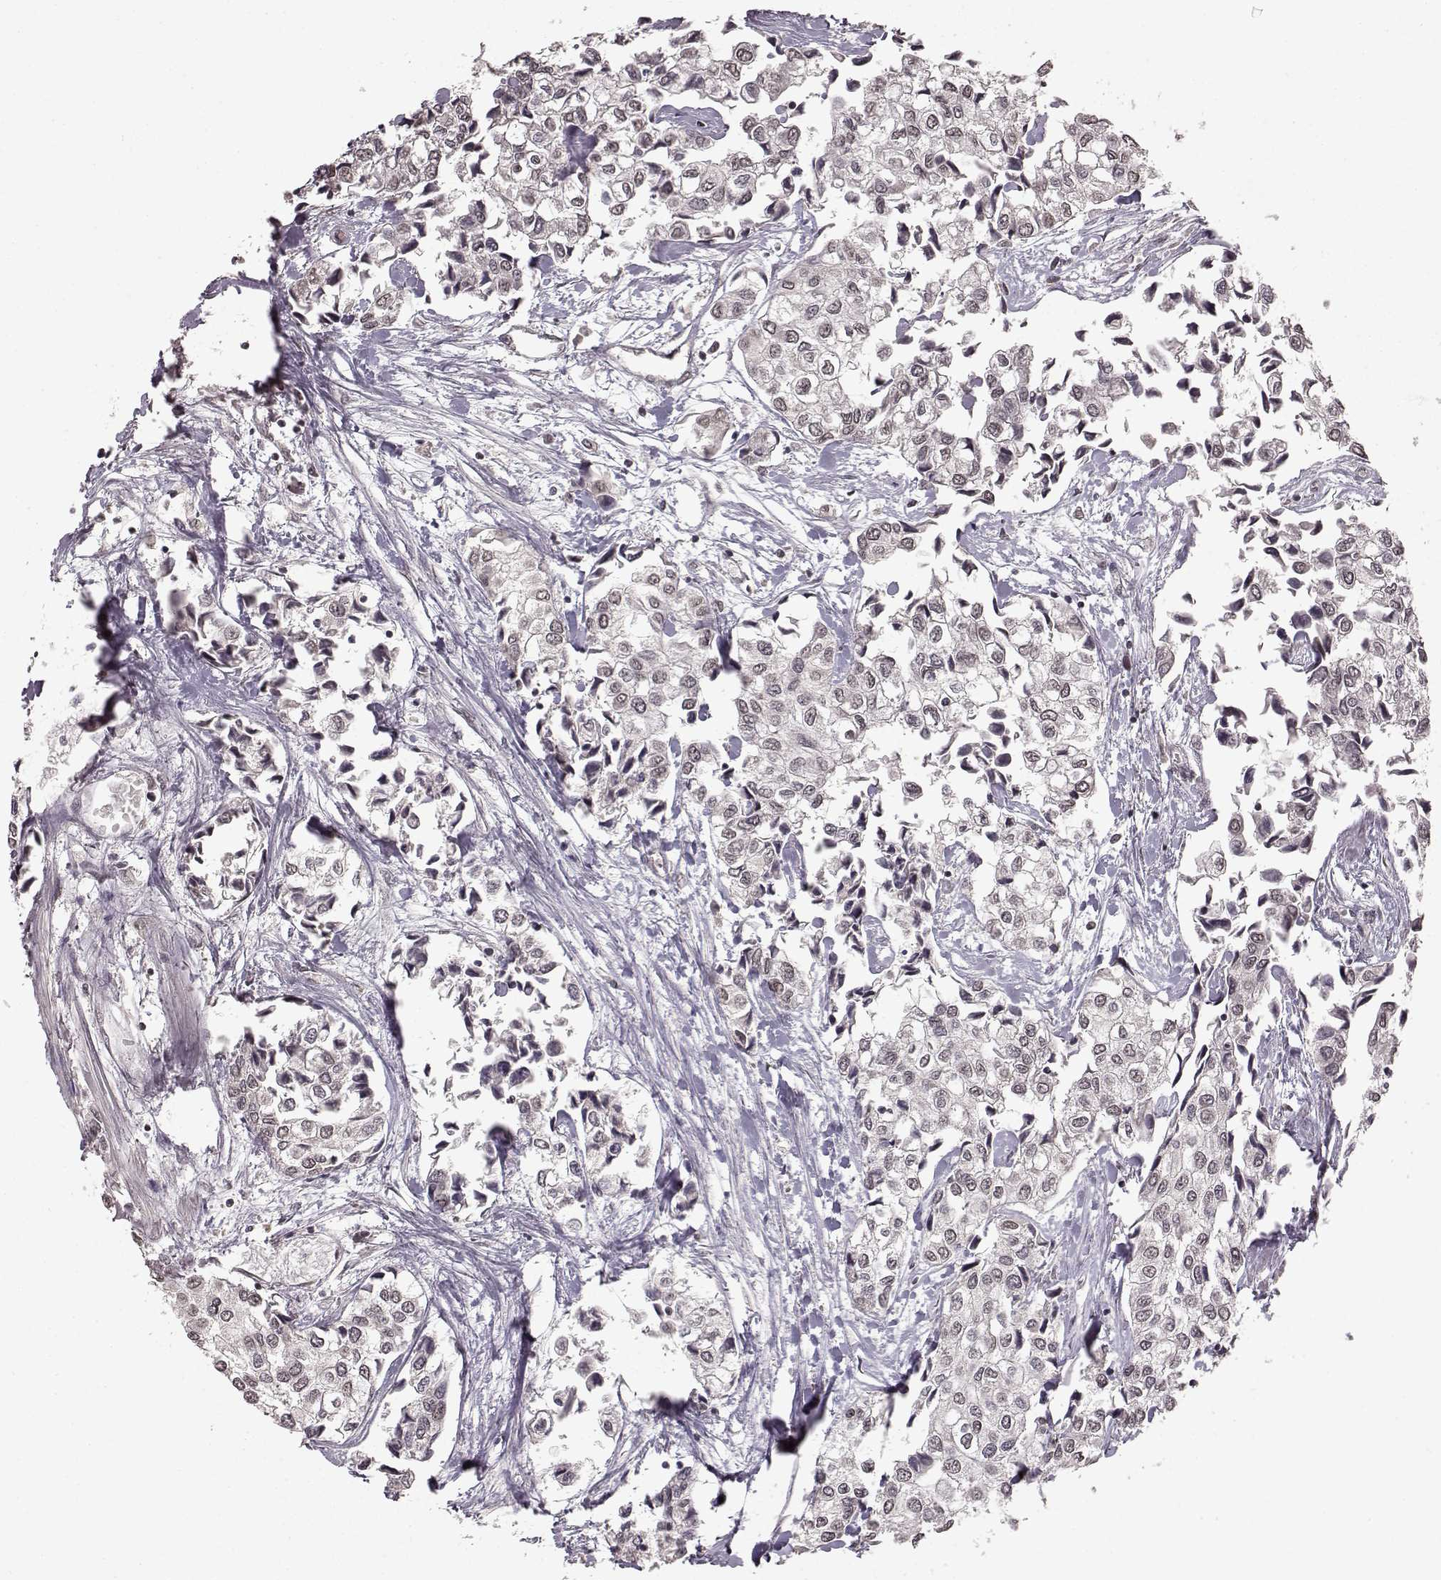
{"staining": {"intensity": "negative", "quantity": "none", "location": "none"}, "tissue": "urothelial cancer", "cell_type": "Tumor cells", "image_type": "cancer", "snomed": [{"axis": "morphology", "description": "Urothelial carcinoma, High grade"}, {"axis": "topography", "description": "Urinary bladder"}], "caption": "Tumor cells show no significant protein staining in urothelial cancer.", "gene": "NTRK2", "patient": {"sex": "male", "age": 73}}